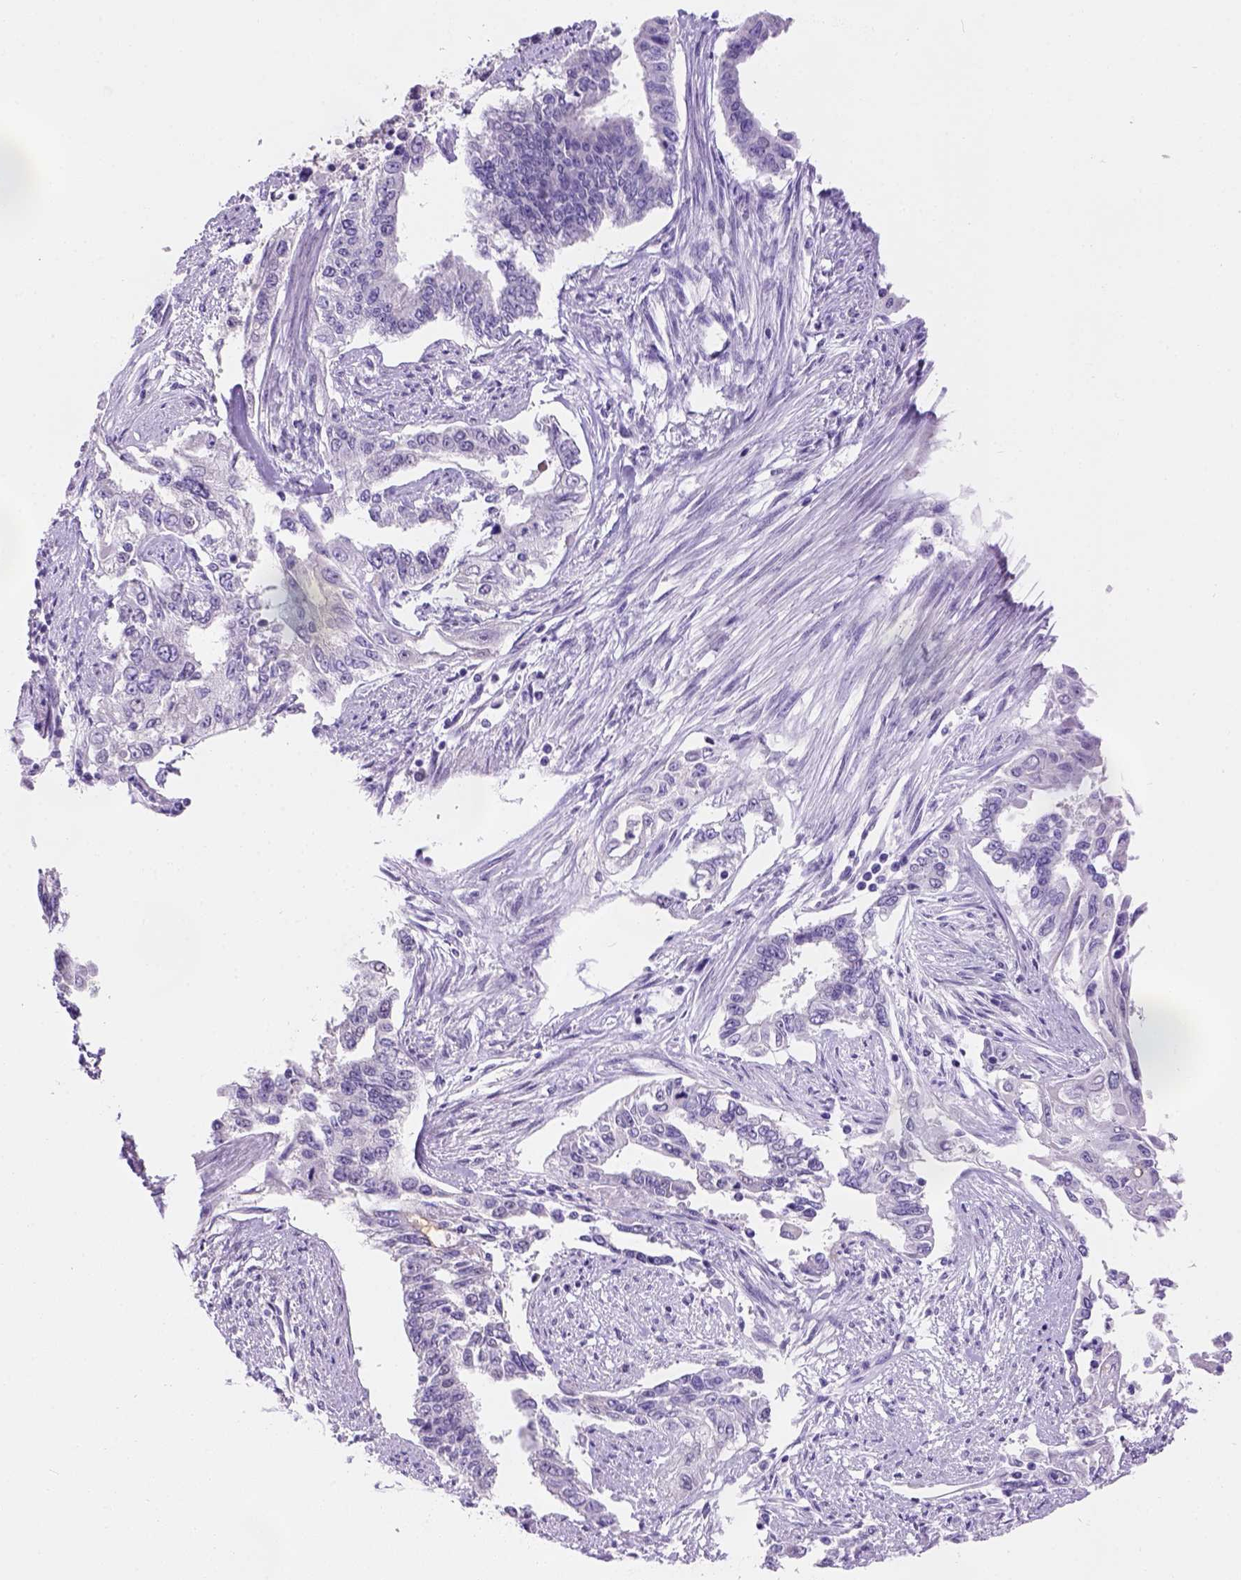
{"staining": {"intensity": "negative", "quantity": "none", "location": "none"}, "tissue": "endometrial cancer", "cell_type": "Tumor cells", "image_type": "cancer", "snomed": [{"axis": "morphology", "description": "Adenocarcinoma, NOS"}, {"axis": "topography", "description": "Uterus"}], "caption": "Micrograph shows no protein positivity in tumor cells of endometrial cancer tissue.", "gene": "PHF7", "patient": {"sex": "female", "age": 59}}